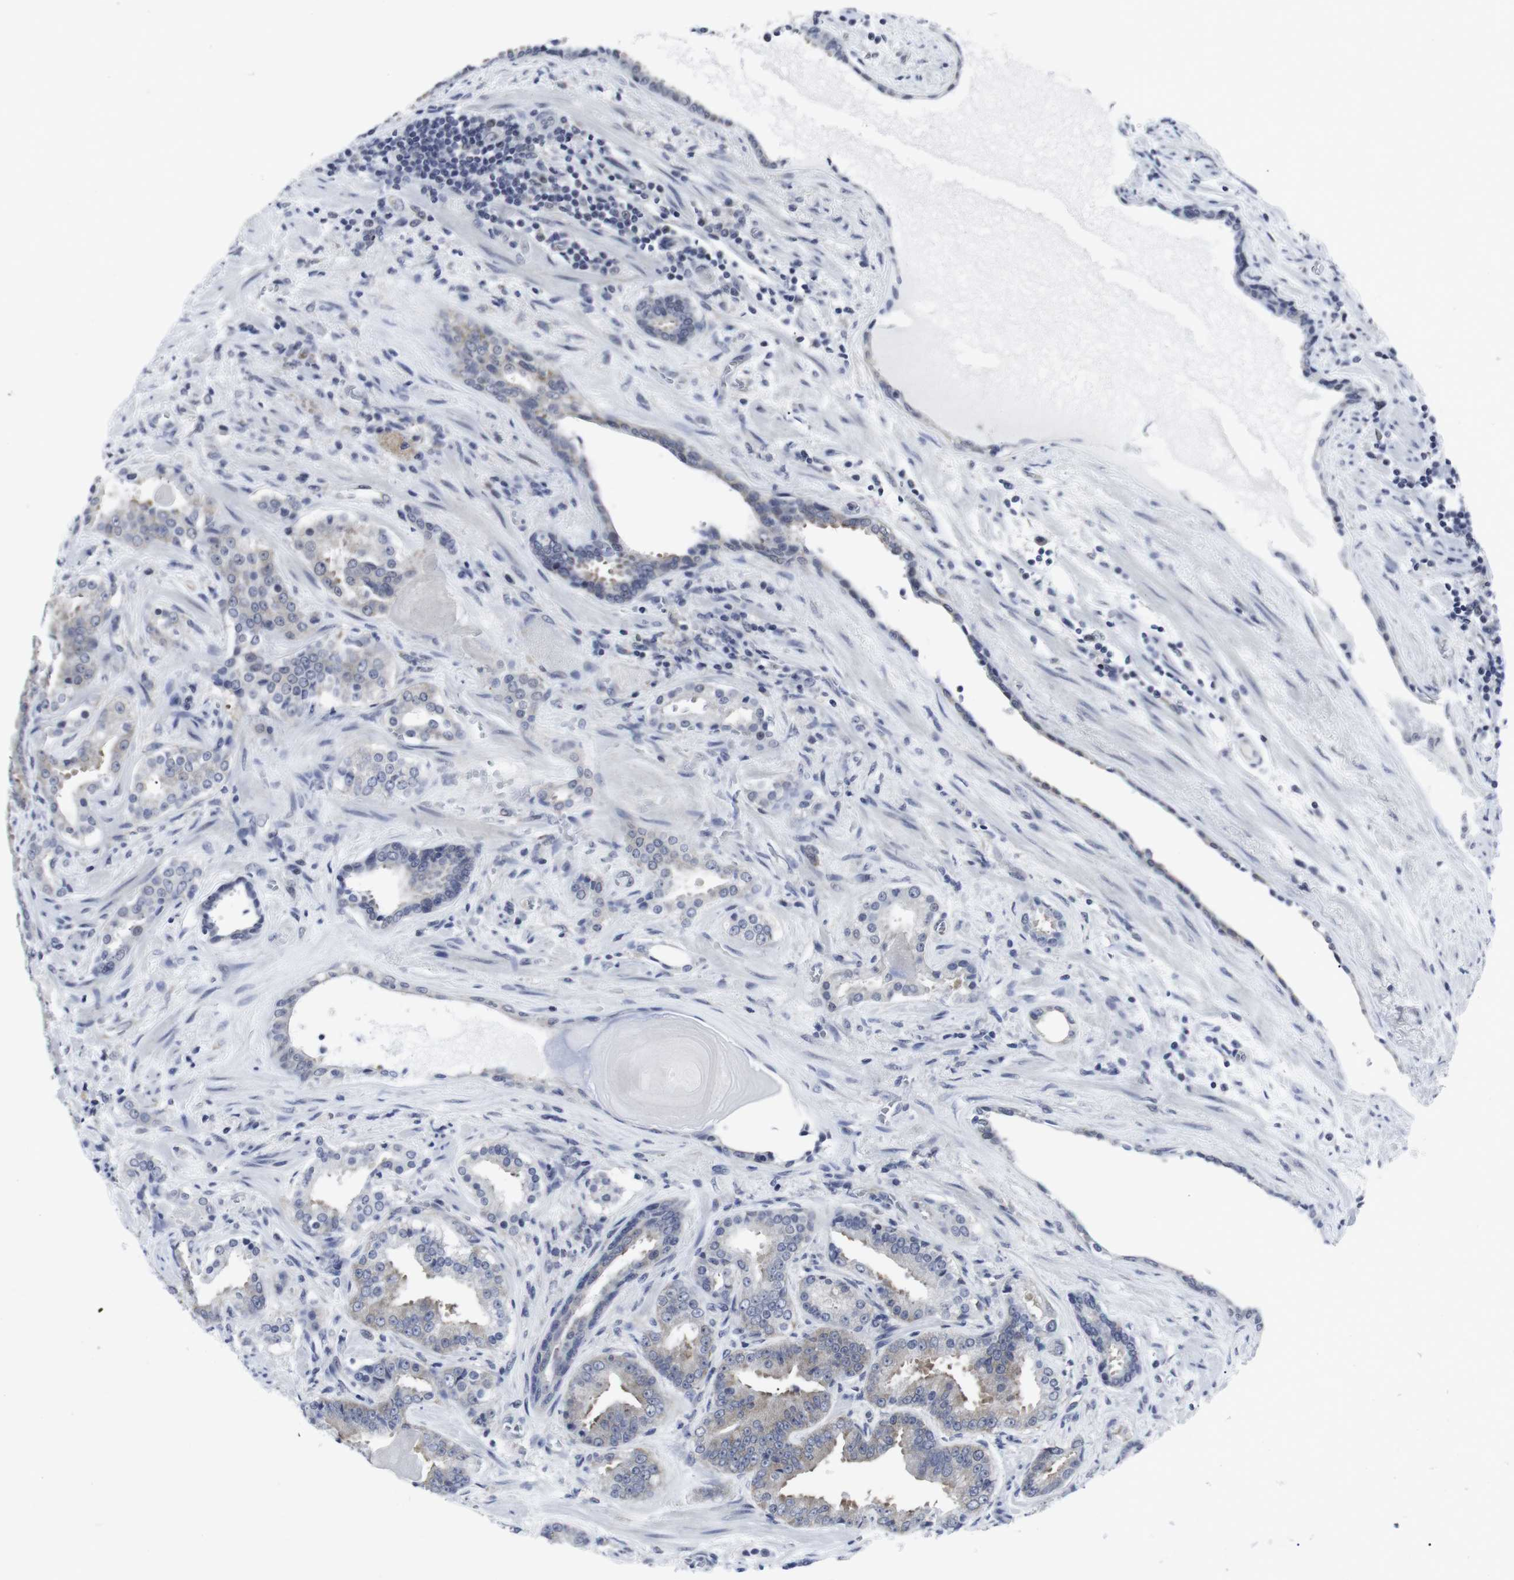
{"staining": {"intensity": "negative", "quantity": "none", "location": "none"}, "tissue": "prostate cancer", "cell_type": "Tumor cells", "image_type": "cancer", "snomed": [{"axis": "morphology", "description": "Adenocarcinoma, Low grade"}, {"axis": "topography", "description": "Prostate"}], "caption": "Immunohistochemistry (IHC) of human prostate cancer (low-grade adenocarcinoma) shows no expression in tumor cells.", "gene": "GEMIN2", "patient": {"sex": "male", "age": 60}}